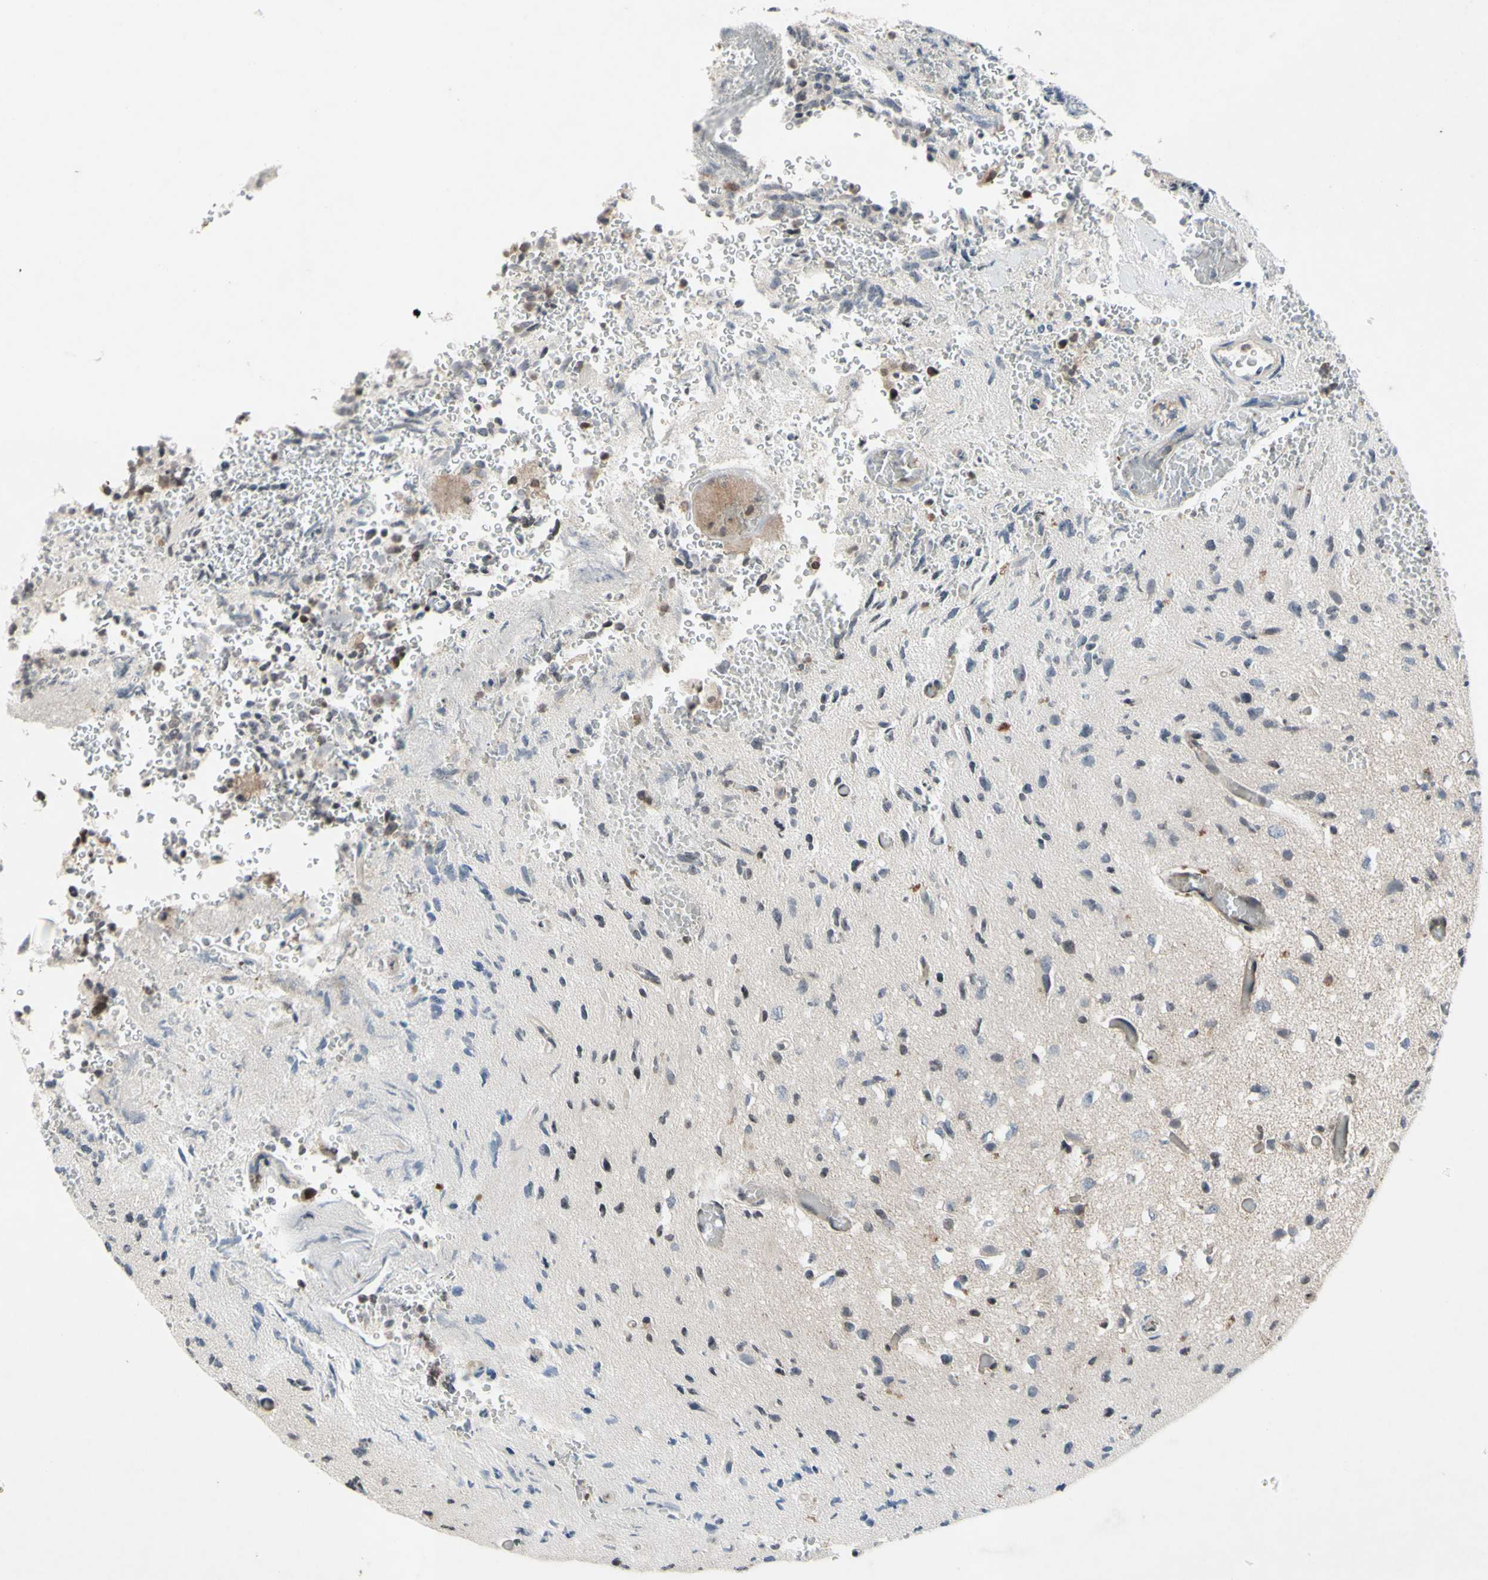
{"staining": {"intensity": "negative", "quantity": "none", "location": "none"}, "tissue": "glioma", "cell_type": "Tumor cells", "image_type": "cancer", "snomed": [{"axis": "morphology", "description": "Glioma, malignant, High grade"}, {"axis": "topography", "description": "pancreas cauda"}], "caption": "A photomicrograph of human malignant glioma (high-grade) is negative for staining in tumor cells.", "gene": "XPO1", "patient": {"sex": "male", "age": 60}}